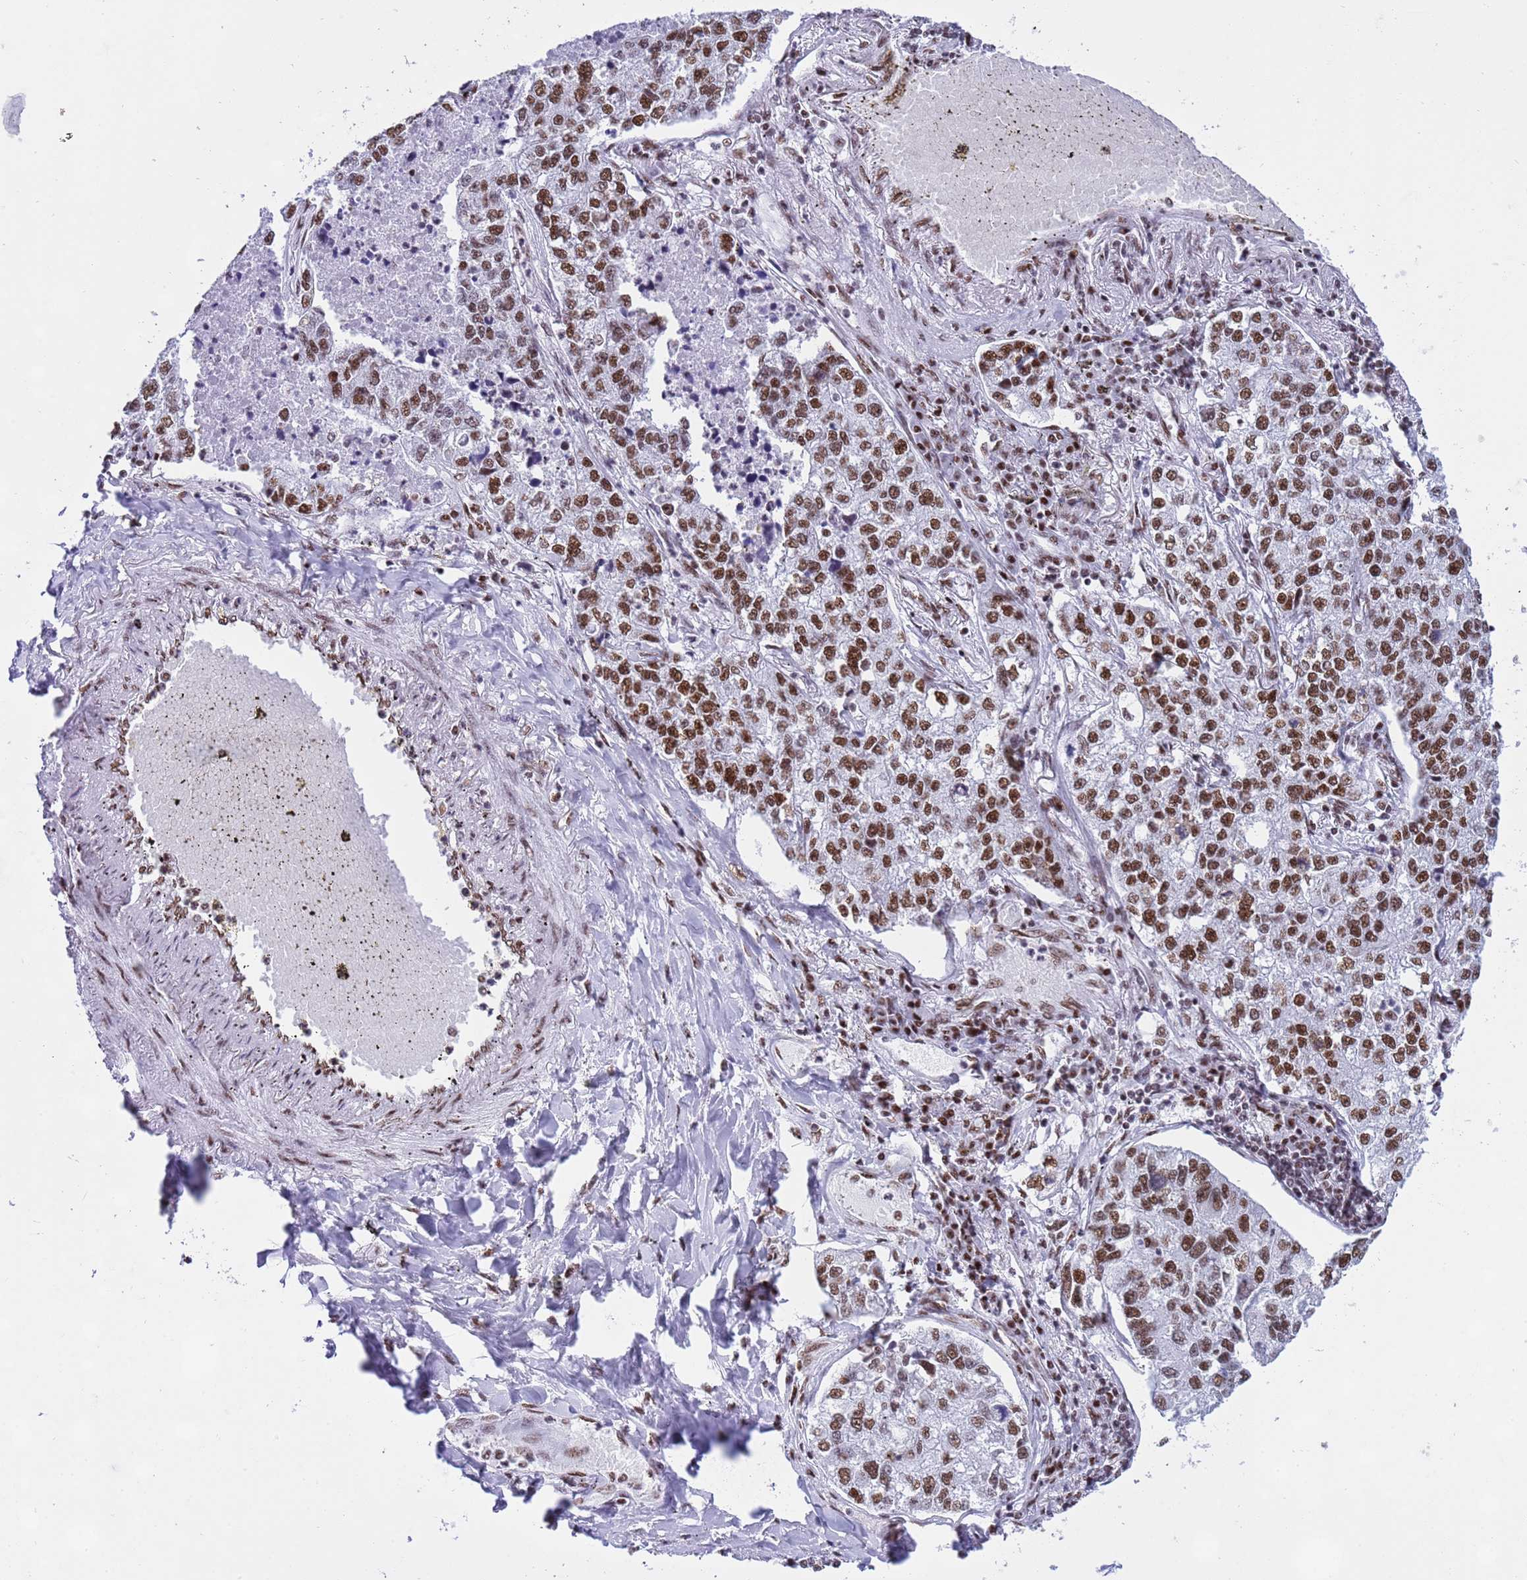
{"staining": {"intensity": "moderate", "quantity": ">75%", "location": "nuclear"}, "tissue": "lung cancer", "cell_type": "Tumor cells", "image_type": "cancer", "snomed": [{"axis": "morphology", "description": "Adenocarcinoma, NOS"}, {"axis": "topography", "description": "Lung"}], "caption": "Protein staining exhibits moderate nuclear staining in approximately >75% of tumor cells in adenocarcinoma (lung).", "gene": "RALY", "patient": {"sex": "male", "age": 49}}